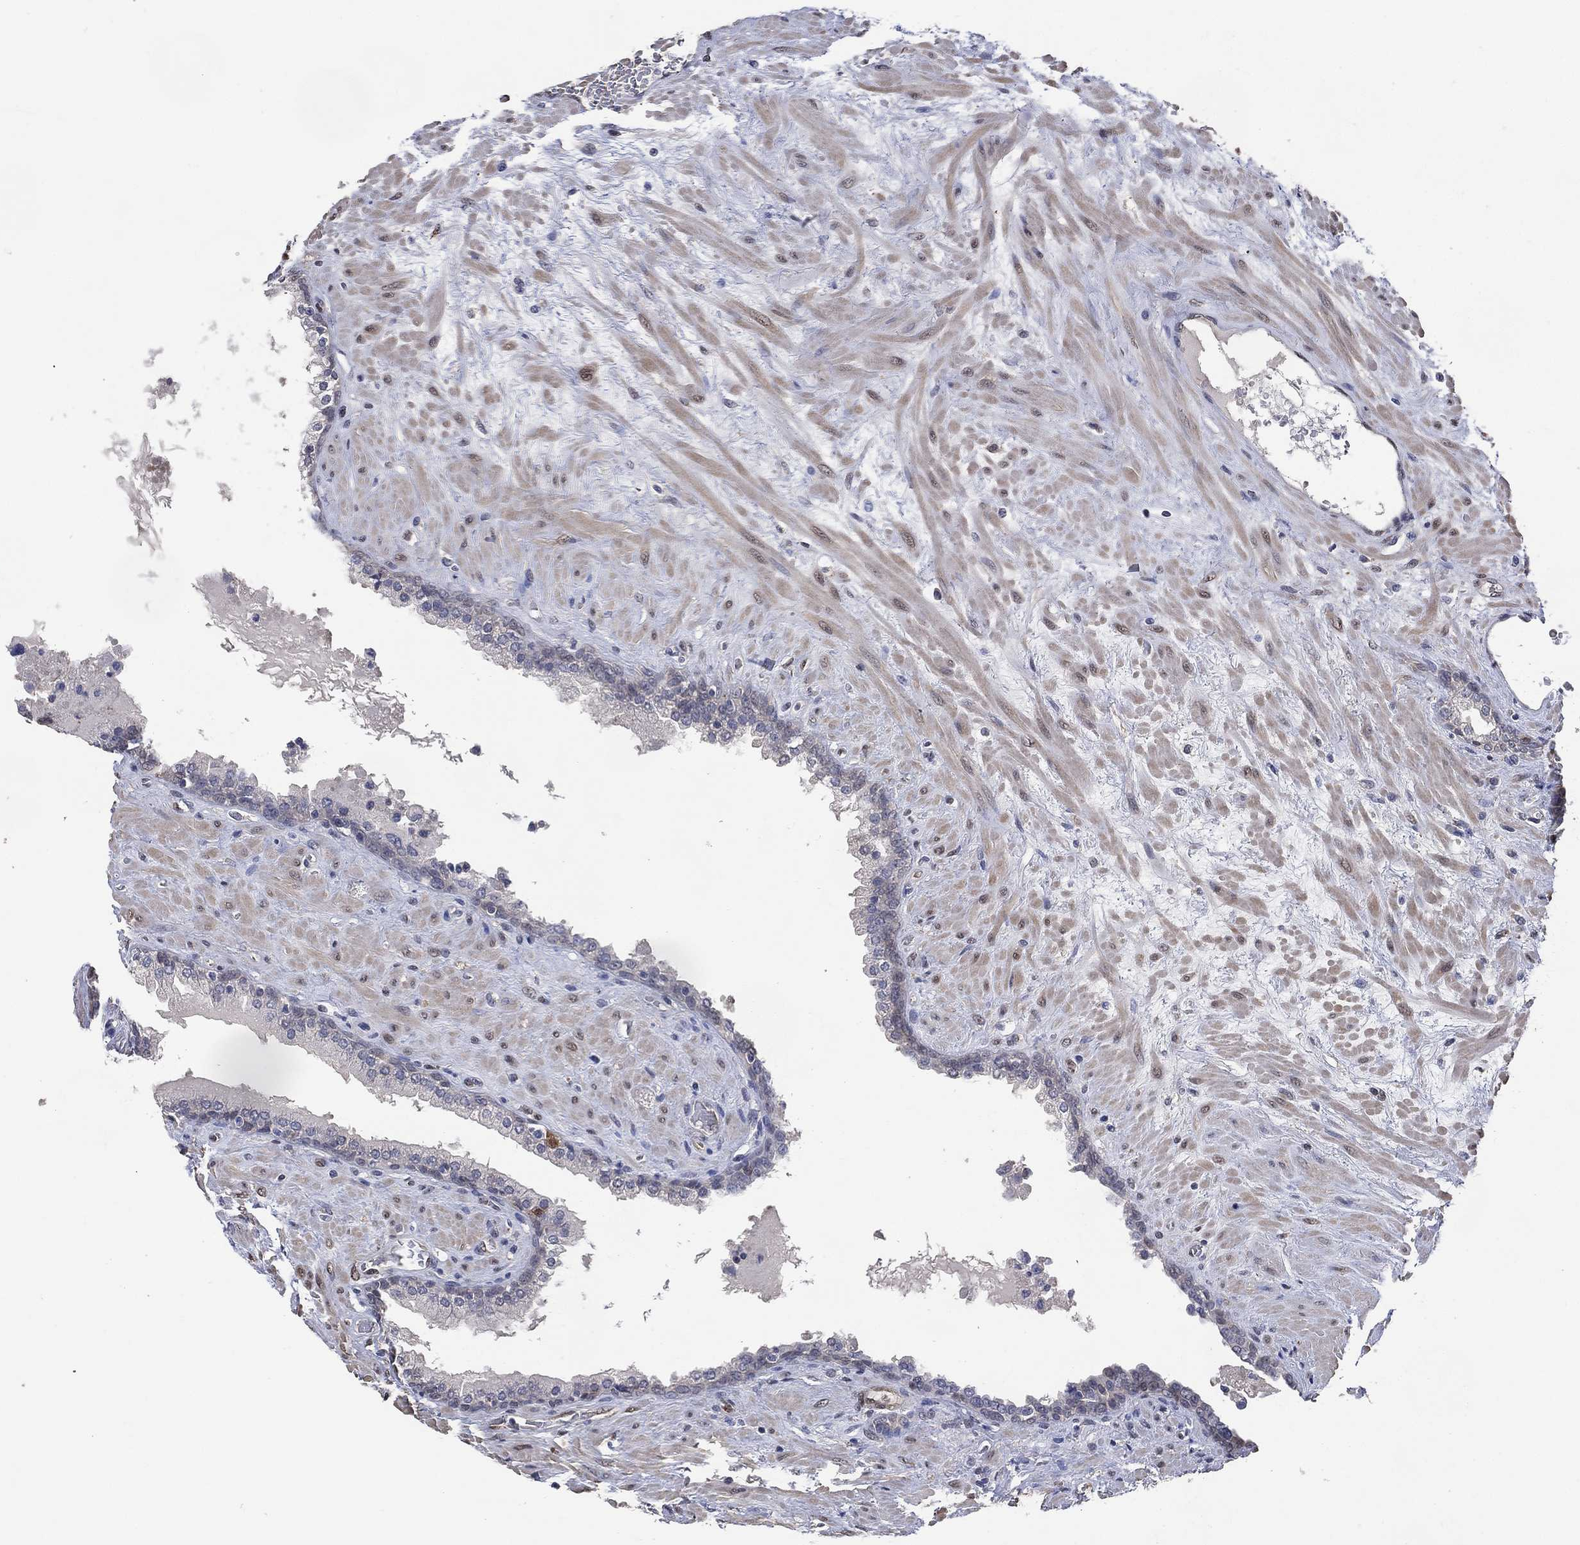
{"staining": {"intensity": "negative", "quantity": "none", "location": "none"}, "tissue": "prostate", "cell_type": "Glandular cells", "image_type": "normal", "snomed": [{"axis": "morphology", "description": "Normal tissue, NOS"}, {"axis": "topography", "description": "Prostate"}], "caption": "IHC histopathology image of unremarkable prostate: prostate stained with DAB (3,3'-diaminobenzidine) demonstrates no significant protein positivity in glandular cells. Brightfield microscopy of IHC stained with DAB (brown) and hematoxylin (blue), captured at high magnification.", "gene": "AK1", "patient": {"sex": "male", "age": 63}}